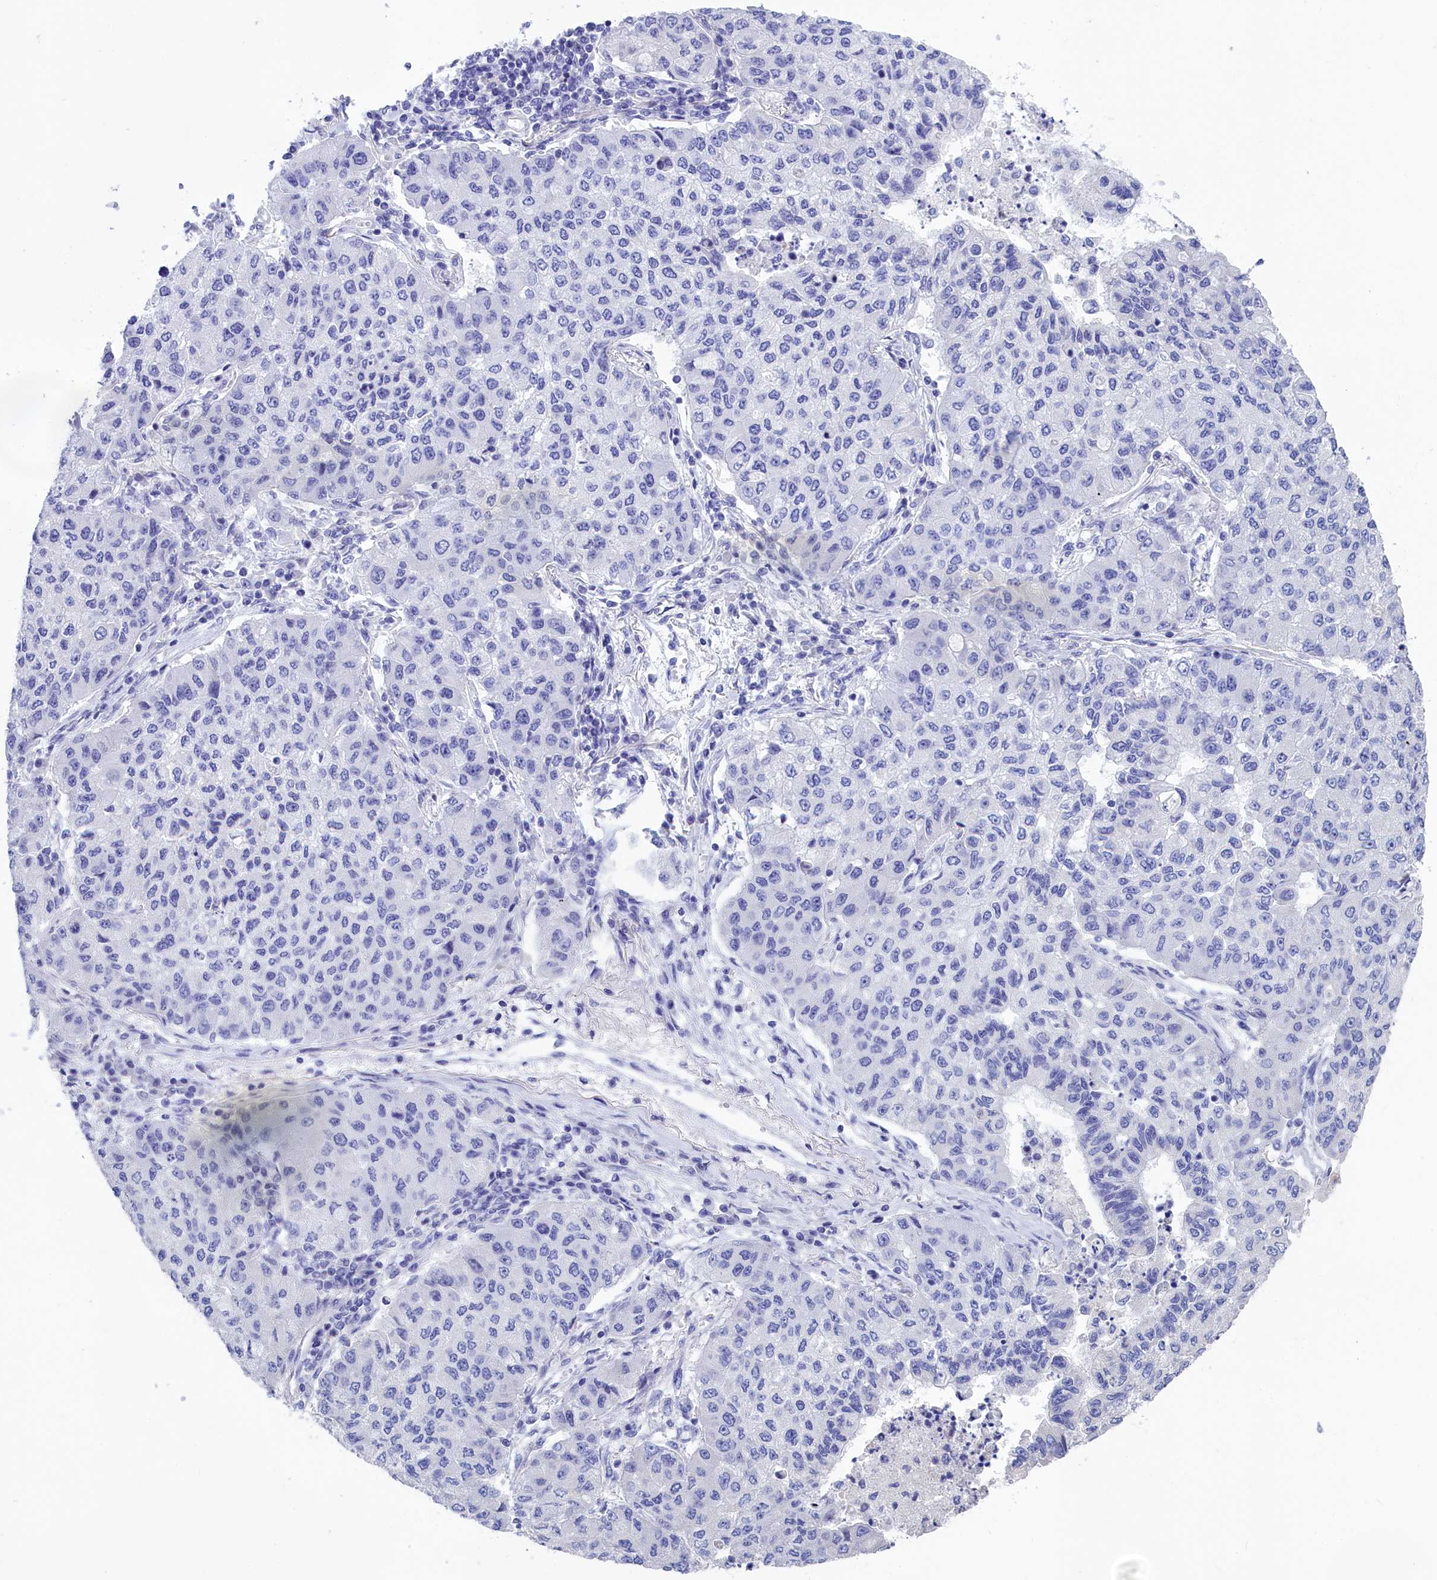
{"staining": {"intensity": "negative", "quantity": "none", "location": "none"}, "tissue": "lung cancer", "cell_type": "Tumor cells", "image_type": "cancer", "snomed": [{"axis": "morphology", "description": "Squamous cell carcinoma, NOS"}, {"axis": "topography", "description": "Lung"}], "caption": "Tumor cells show no significant protein expression in lung cancer (squamous cell carcinoma).", "gene": "PRDM12", "patient": {"sex": "male", "age": 74}}